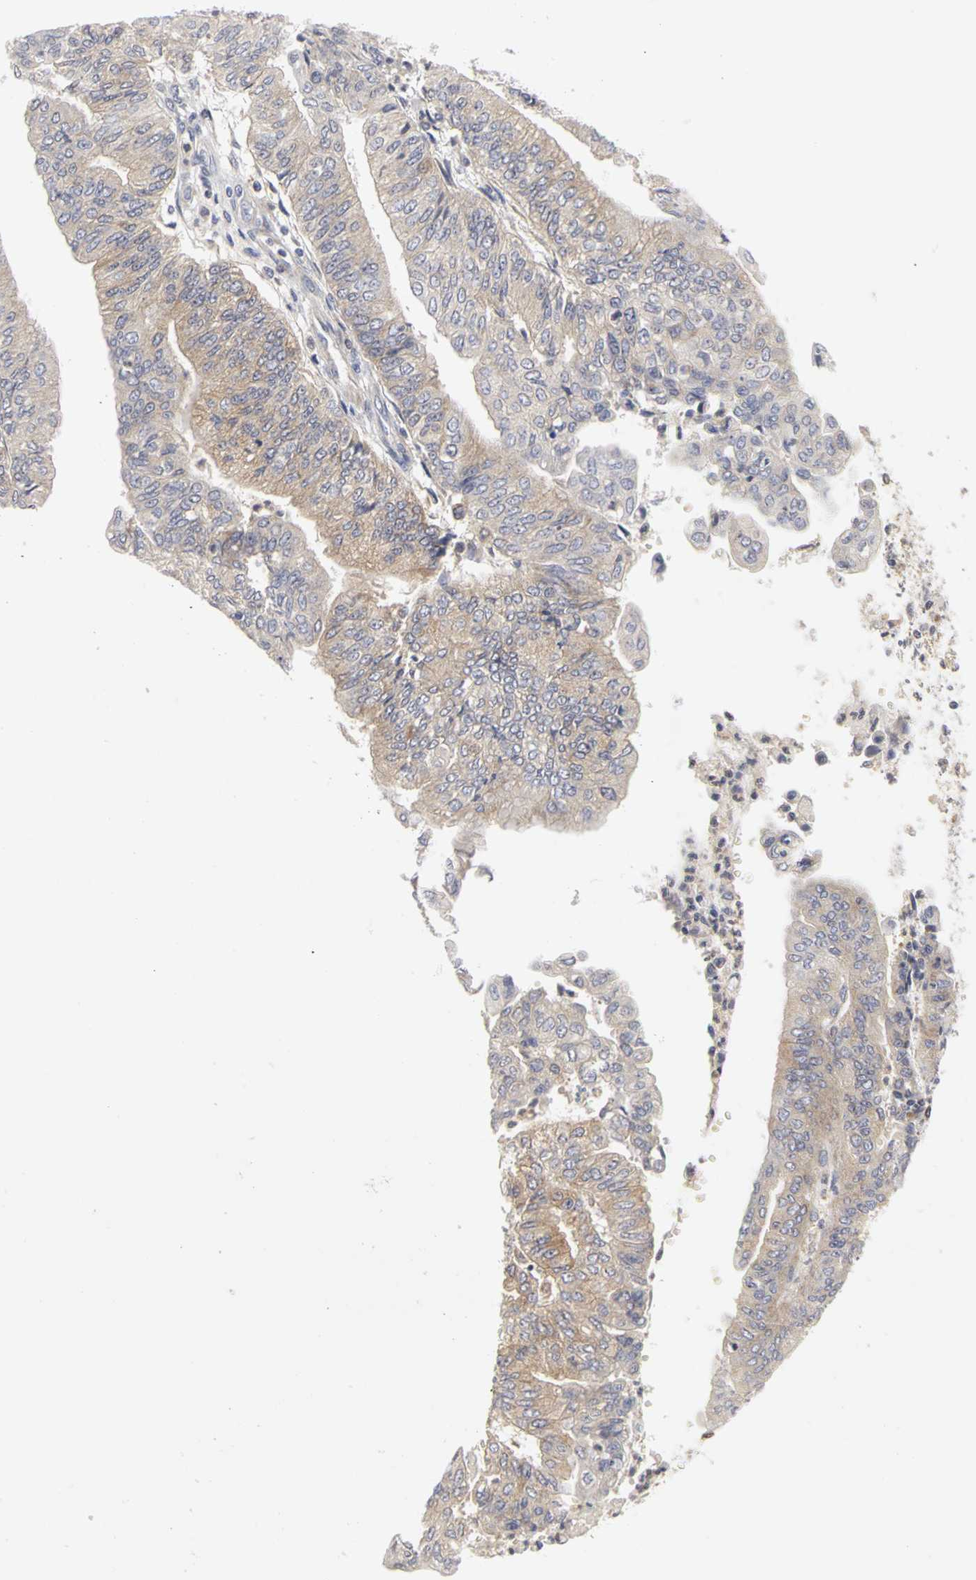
{"staining": {"intensity": "weak", "quantity": "25%-75%", "location": "cytoplasmic/membranous"}, "tissue": "endometrial cancer", "cell_type": "Tumor cells", "image_type": "cancer", "snomed": [{"axis": "morphology", "description": "Adenocarcinoma, NOS"}, {"axis": "topography", "description": "Endometrium"}], "caption": "Human endometrial cancer stained with a brown dye reveals weak cytoplasmic/membranous positive staining in approximately 25%-75% of tumor cells.", "gene": "IRAK1", "patient": {"sex": "female", "age": 59}}